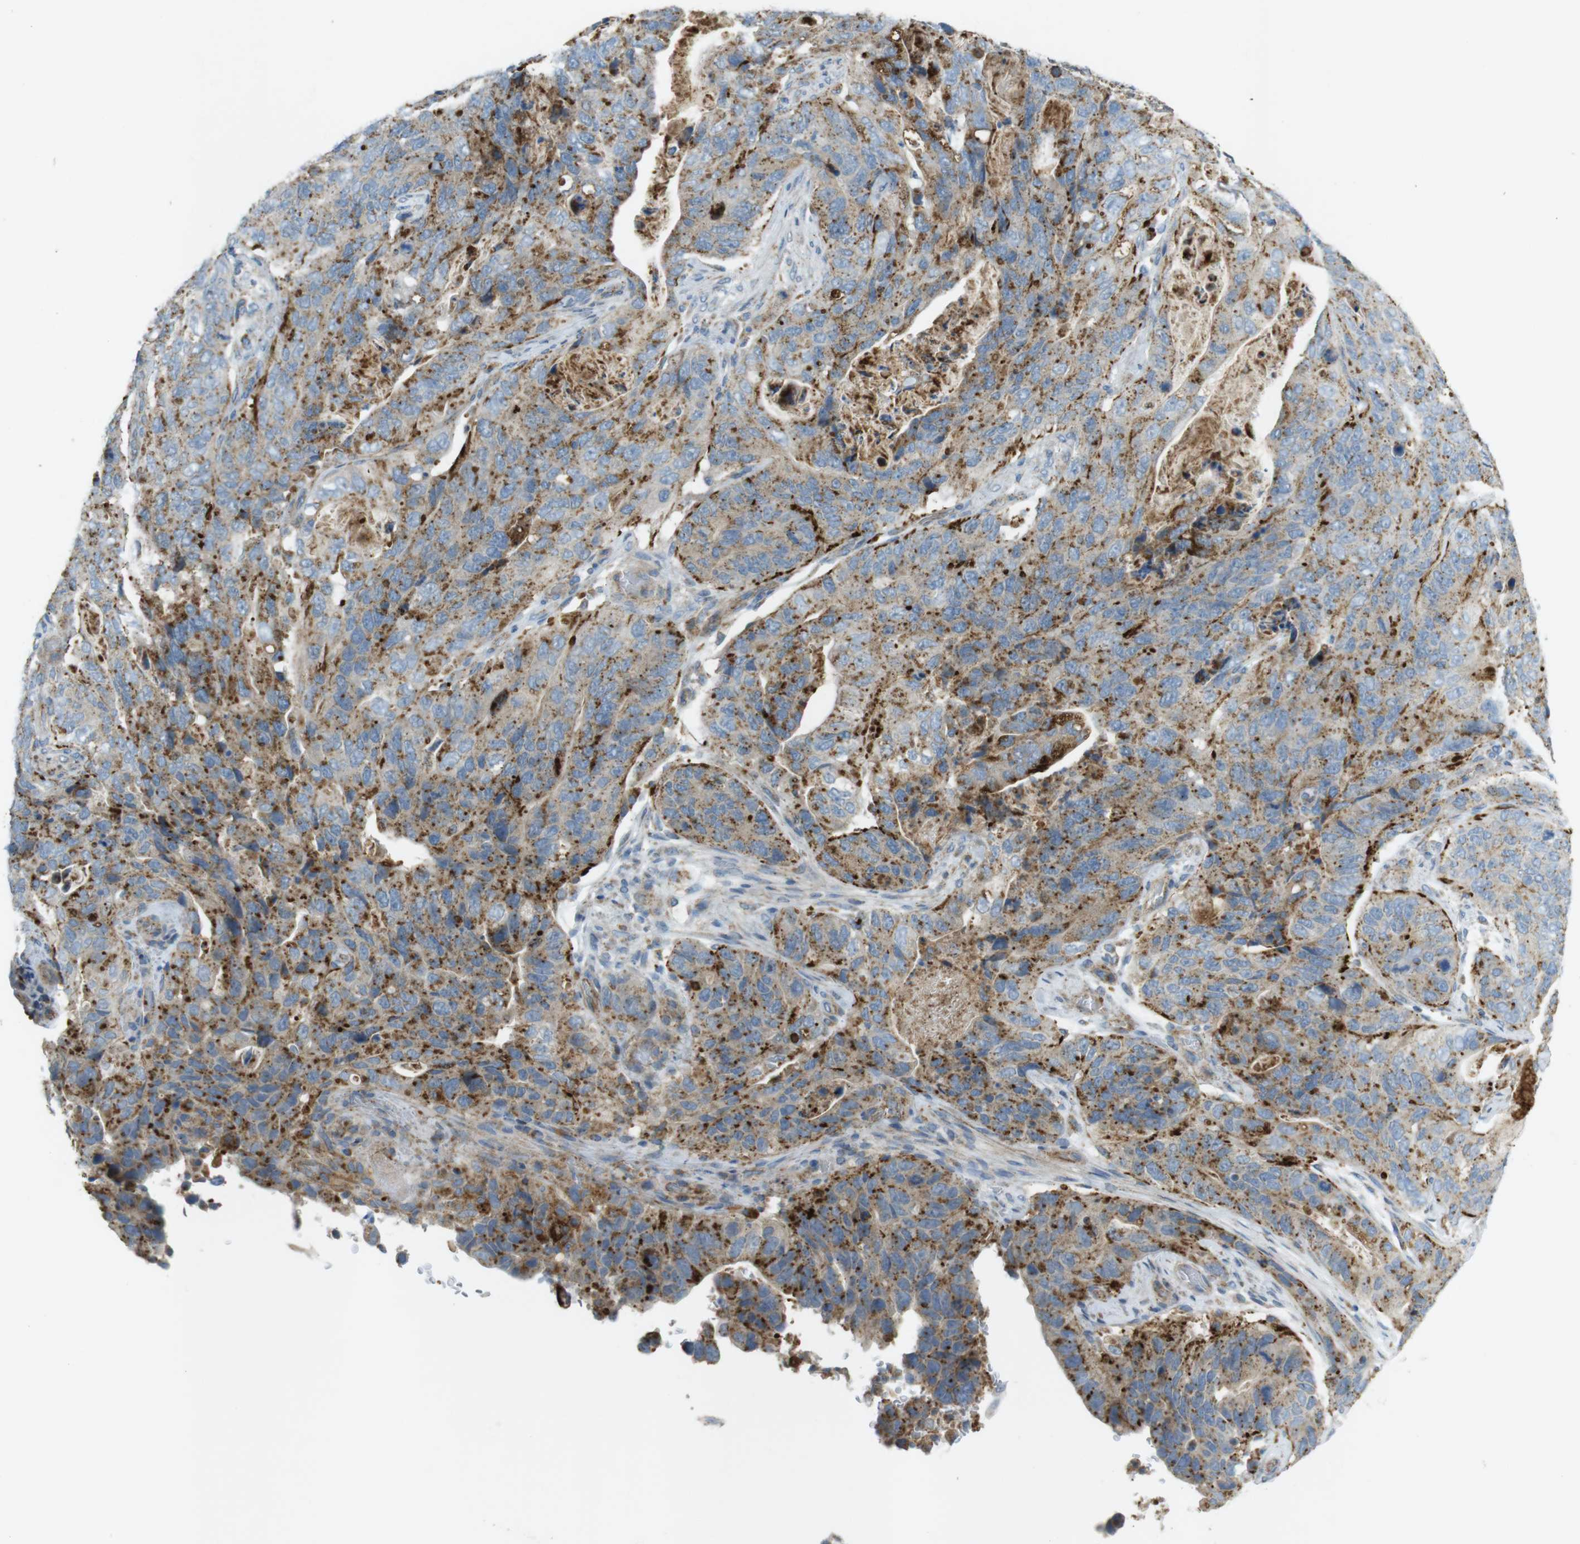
{"staining": {"intensity": "strong", "quantity": ">75%", "location": "cytoplasmic/membranous"}, "tissue": "stomach cancer", "cell_type": "Tumor cells", "image_type": "cancer", "snomed": [{"axis": "morphology", "description": "Adenocarcinoma, NOS"}, {"axis": "topography", "description": "Stomach"}], "caption": "Stomach adenocarcinoma stained for a protein (brown) reveals strong cytoplasmic/membranous positive positivity in about >75% of tumor cells.", "gene": "LAMP1", "patient": {"sex": "female", "age": 89}}